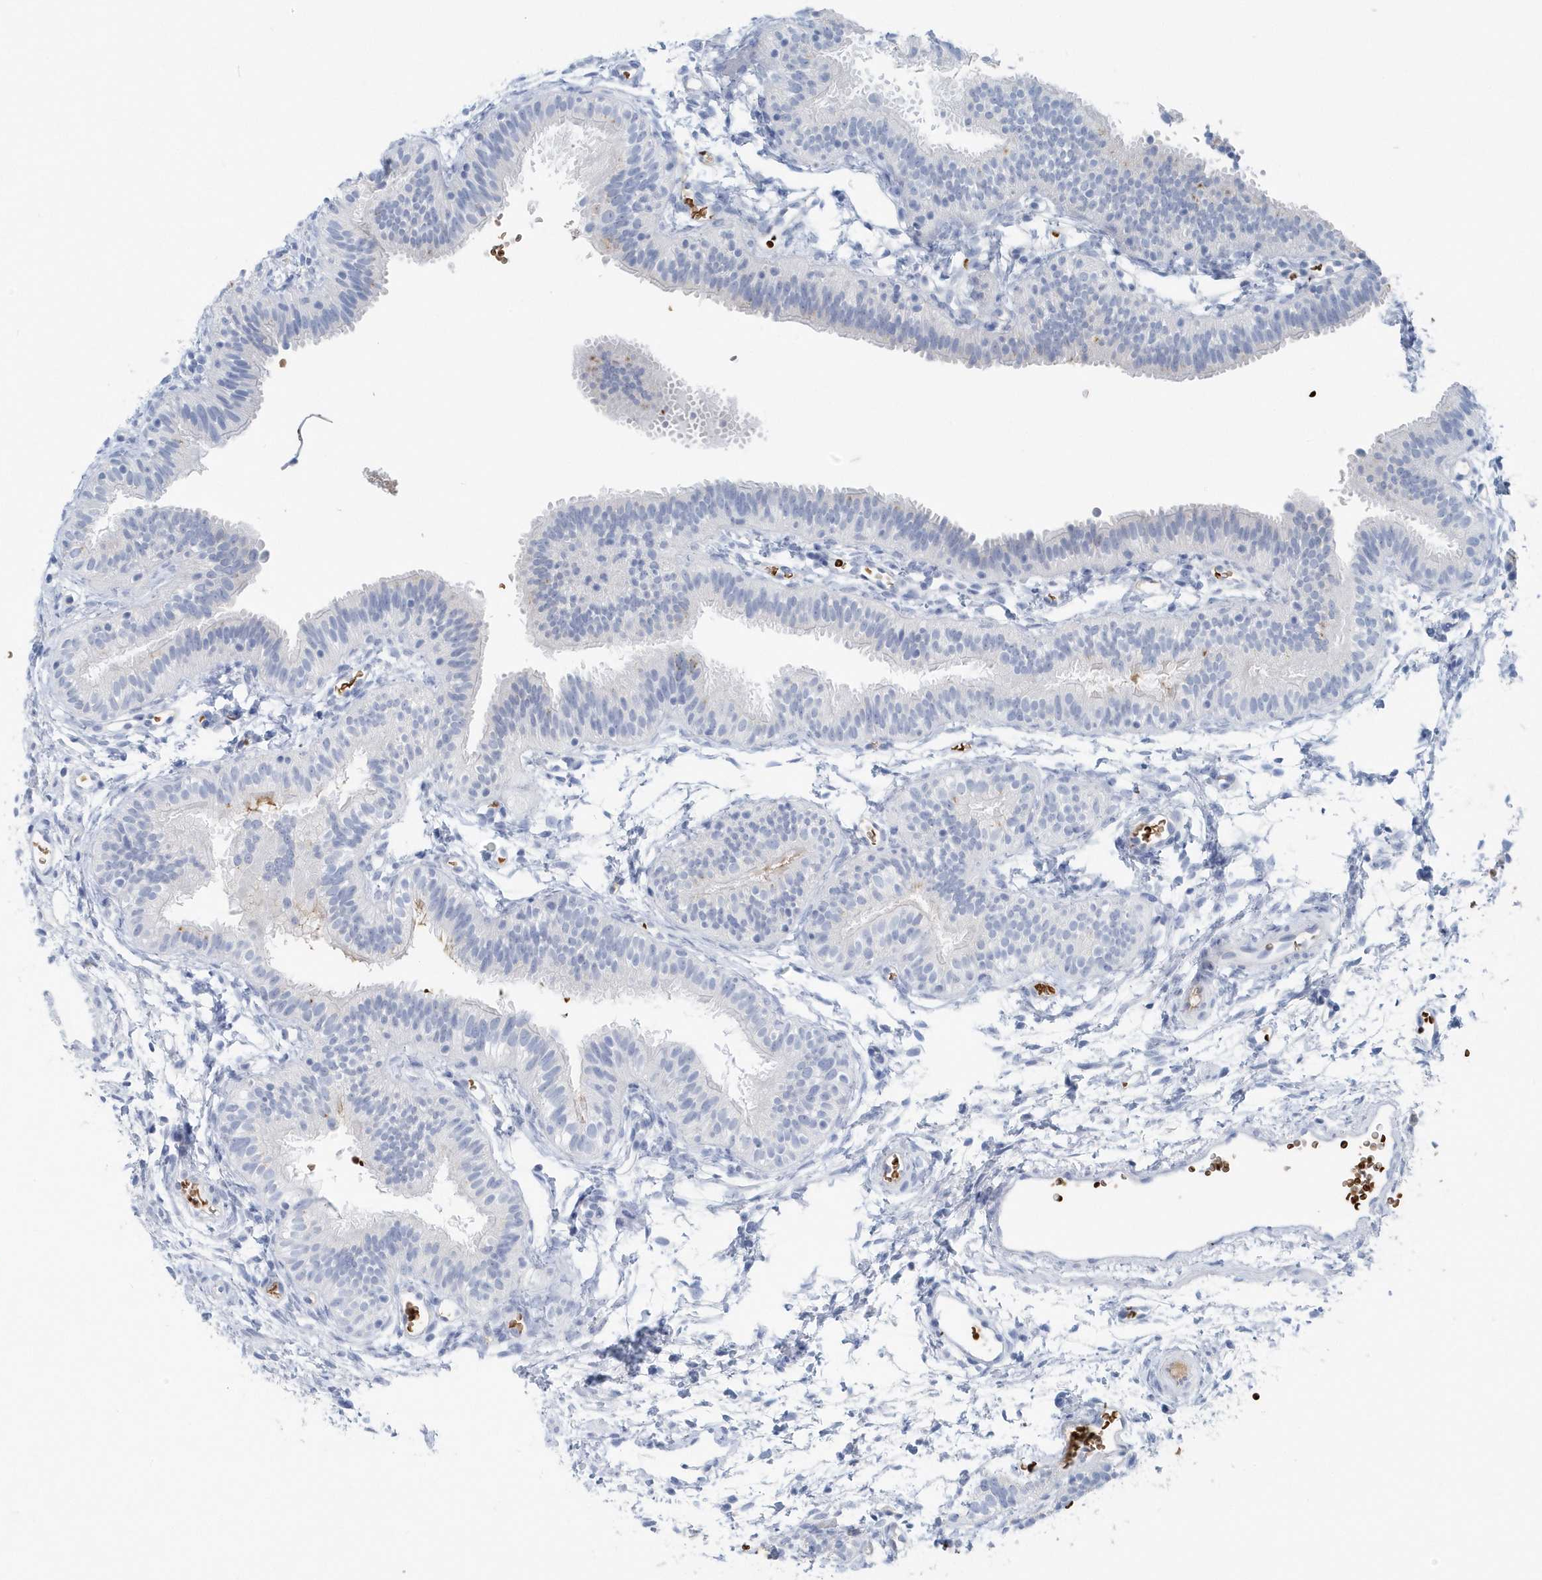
{"staining": {"intensity": "negative", "quantity": "none", "location": "none"}, "tissue": "fallopian tube", "cell_type": "Glandular cells", "image_type": "normal", "snomed": [{"axis": "morphology", "description": "Normal tissue, NOS"}, {"axis": "topography", "description": "Fallopian tube"}], "caption": "A high-resolution histopathology image shows IHC staining of unremarkable fallopian tube, which displays no significant positivity in glandular cells. (Stains: DAB (3,3'-diaminobenzidine) immunohistochemistry (IHC) with hematoxylin counter stain, Microscopy: brightfield microscopy at high magnification).", "gene": "HBA2", "patient": {"sex": "female", "age": 35}}